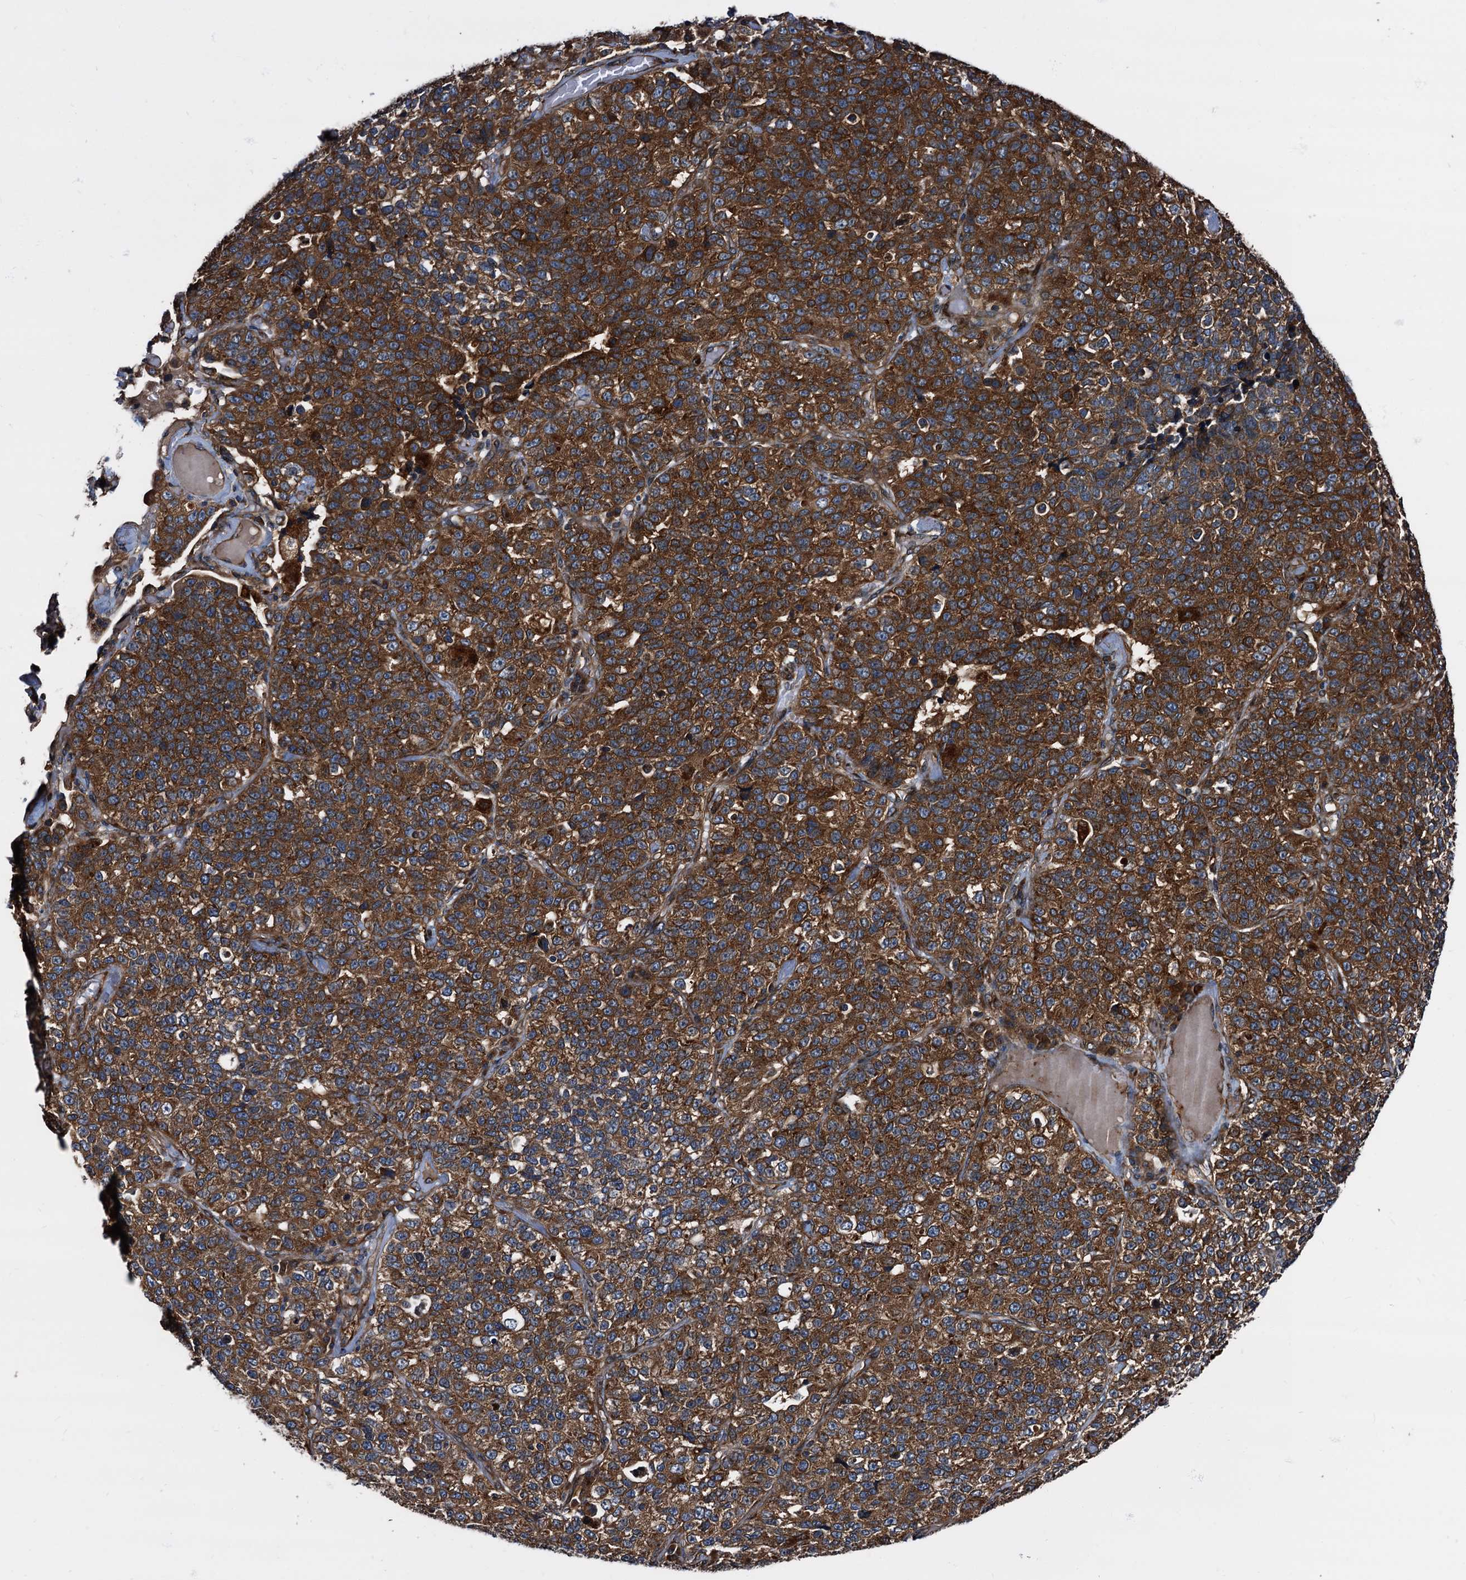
{"staining": {"intensity": "strong", "quantity": ">75%", "location": "cytoplasmic/membranous"}, "tissue": "lung cancer", "cell_type": "Tumor cells", "image_type": "cancer", "snomed": [{"axis": "morphology", "description": "Adenocarcinoma, NOS"}, {"axis": "topography", "description": "Lung"}], "caption": "The histopathology image exhibits staining of lung adenocarcinoma, revealing strong cytoplasmic/membranous protein expression (brown color) within tumor cells.", "gene": "PEX5", "patient": {"sex": "male", "age": 49}}